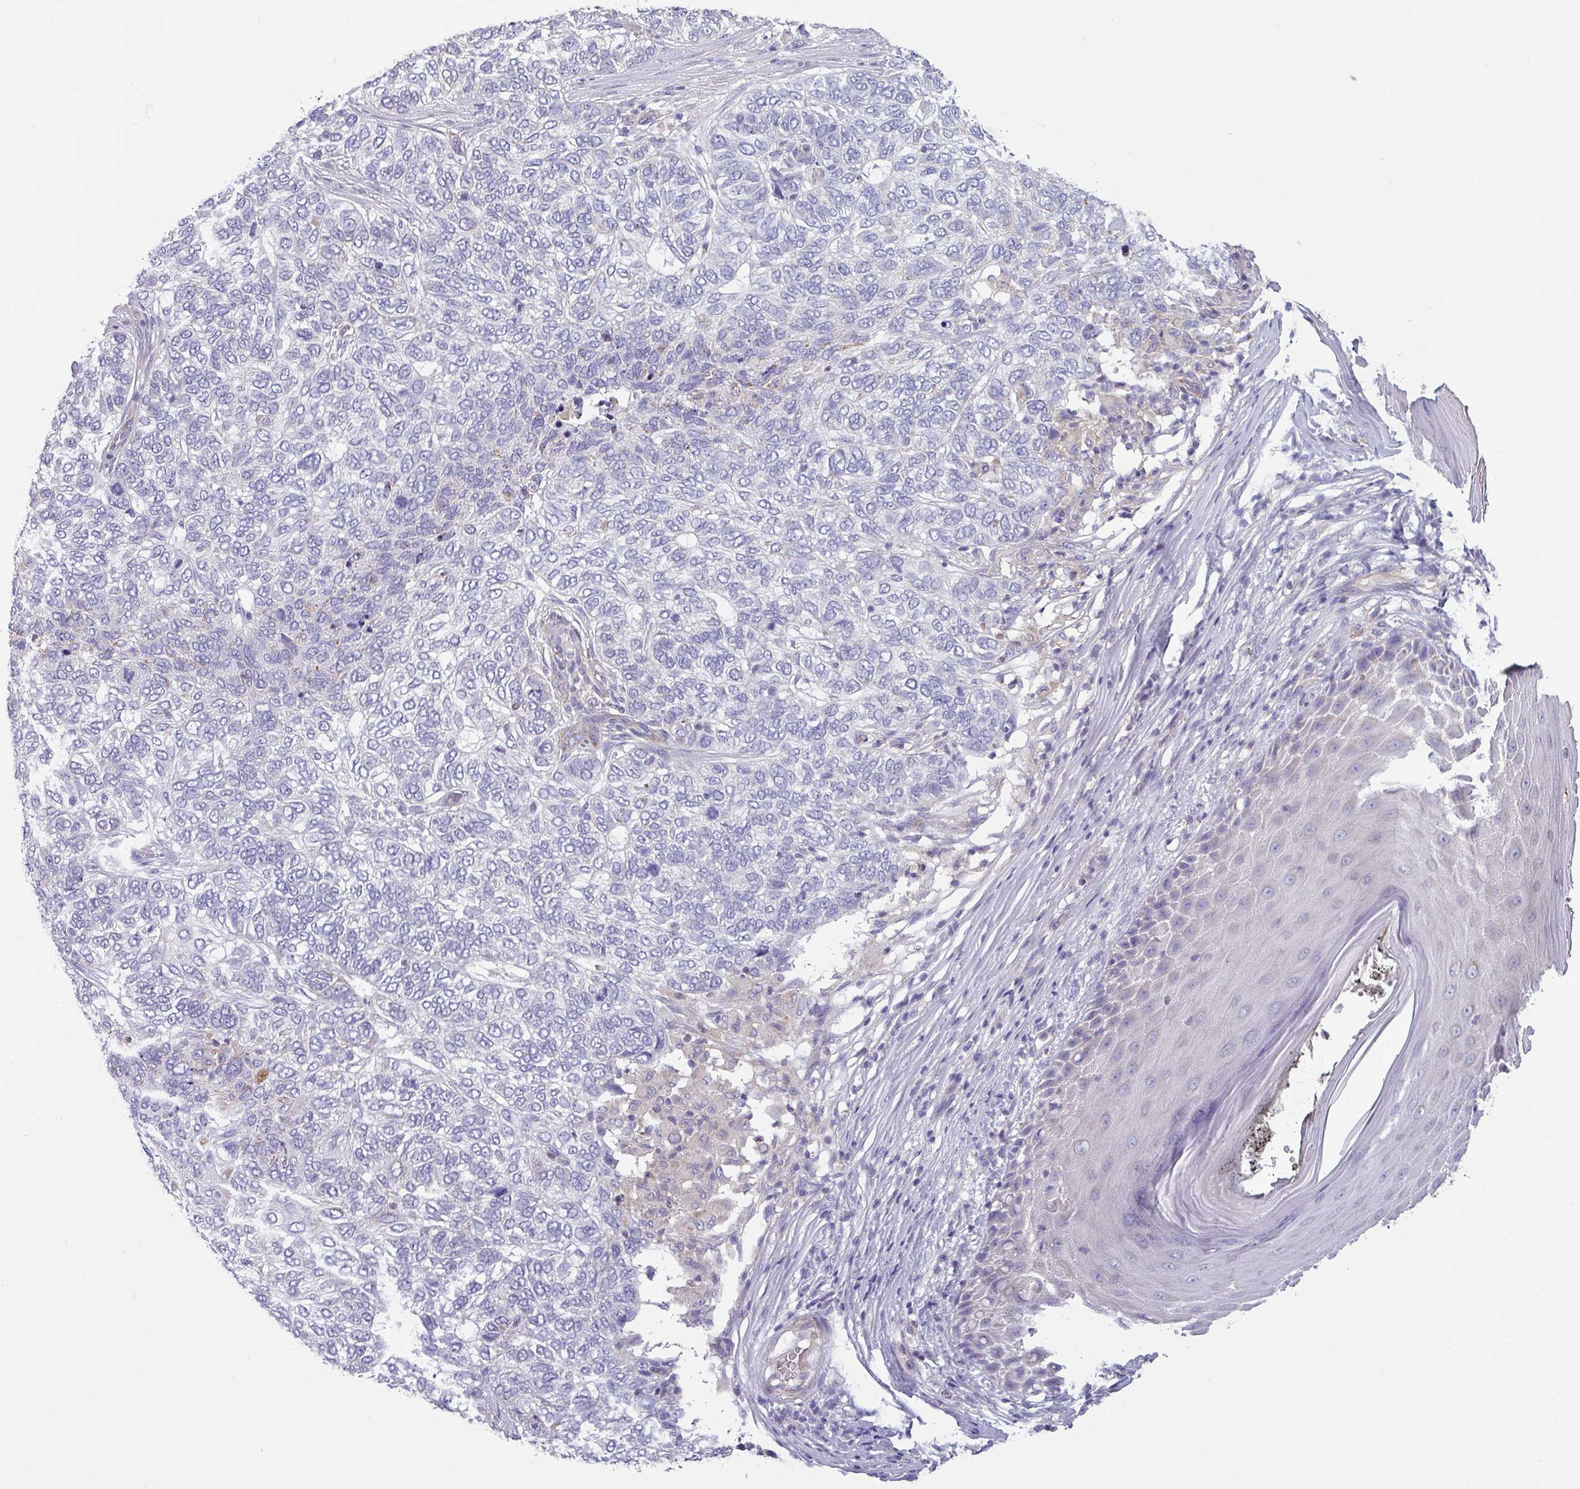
{"staining": {"intensity": "negative", "quantity": "none", "location": "none"}, "tissue": "skin cancer", "cell_type": "Tumor cells", "image_type": "cancer", "snomed": [{"axis": "morphology", "description": "Basal cell carcinoma"}, {"axis": "topography", "description": "Skin"}], "caption": "Immunohistochemistry (IHC) image of neoplastic tissue: human skin cancer (basal cell carcinoma) stained with DAB (3,3'-diaminobenzidine) reveals no significant protein expression in tumor cells. (Brightfield microscopy of DAB immunohistochemistry (IHC) at high magnification).", "gene": "CAMK1", "patient": {"sex": "female", "age": 65}}